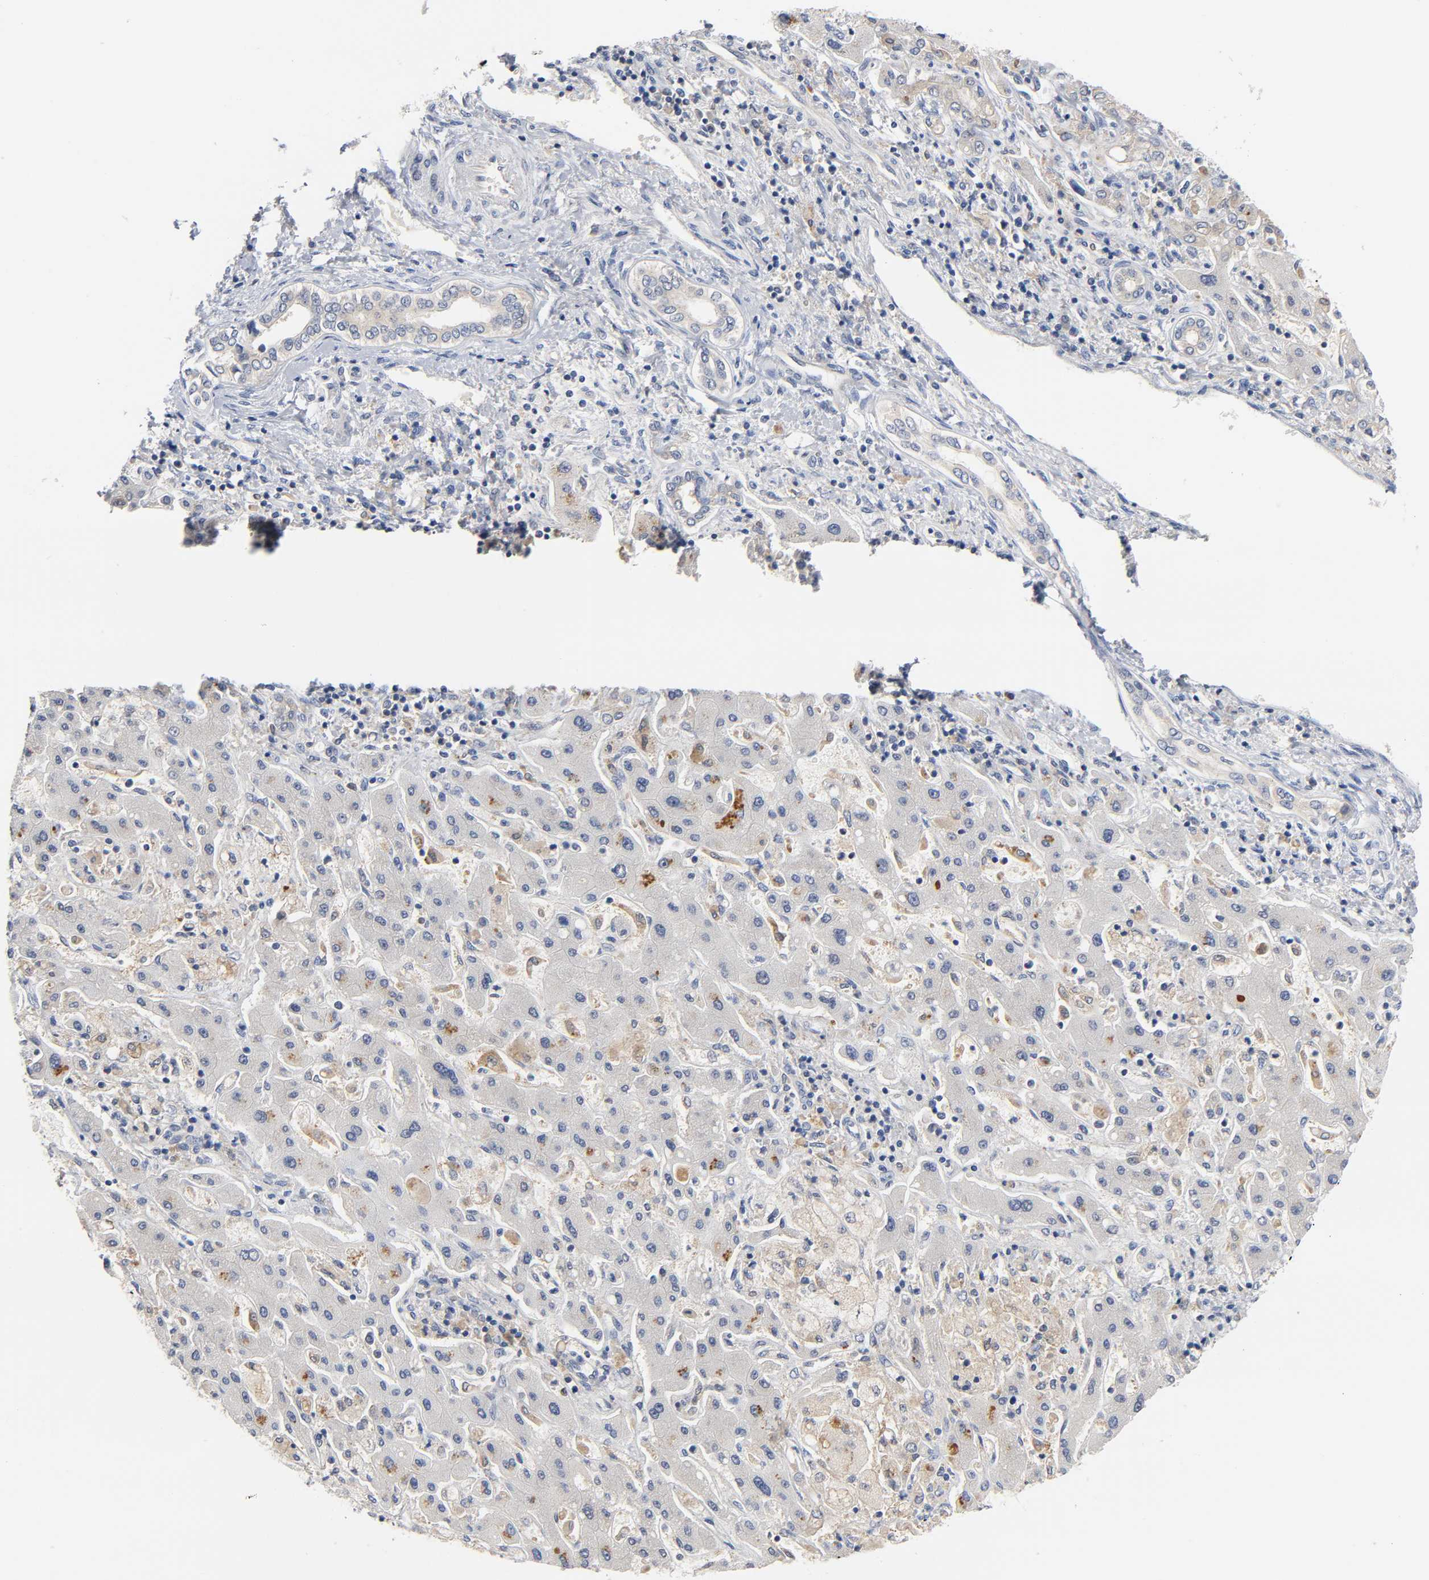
{"staining": {"intensity": "weak", "quantity": ">75%", "location": "cytoplasmic/membranous"}, "tissue": "liver cancer", "cell_type": "Tumor cells", "image_type": "cancer", "snomed": [{"axis": "morphology", "description": "Cholangiocarcinoma"}, {"axis": "topography", "description": "Liver"}], "caption": "This photomicrograph displays immunohistochemistry (IHC) staining of liver cancer (cholangiocarcinoma), with low weak cytoplasmic/membranous positivity in about >75% of tumor cells.", "gene": "FYN", "patient": {"sex": "male", "age": 50}}